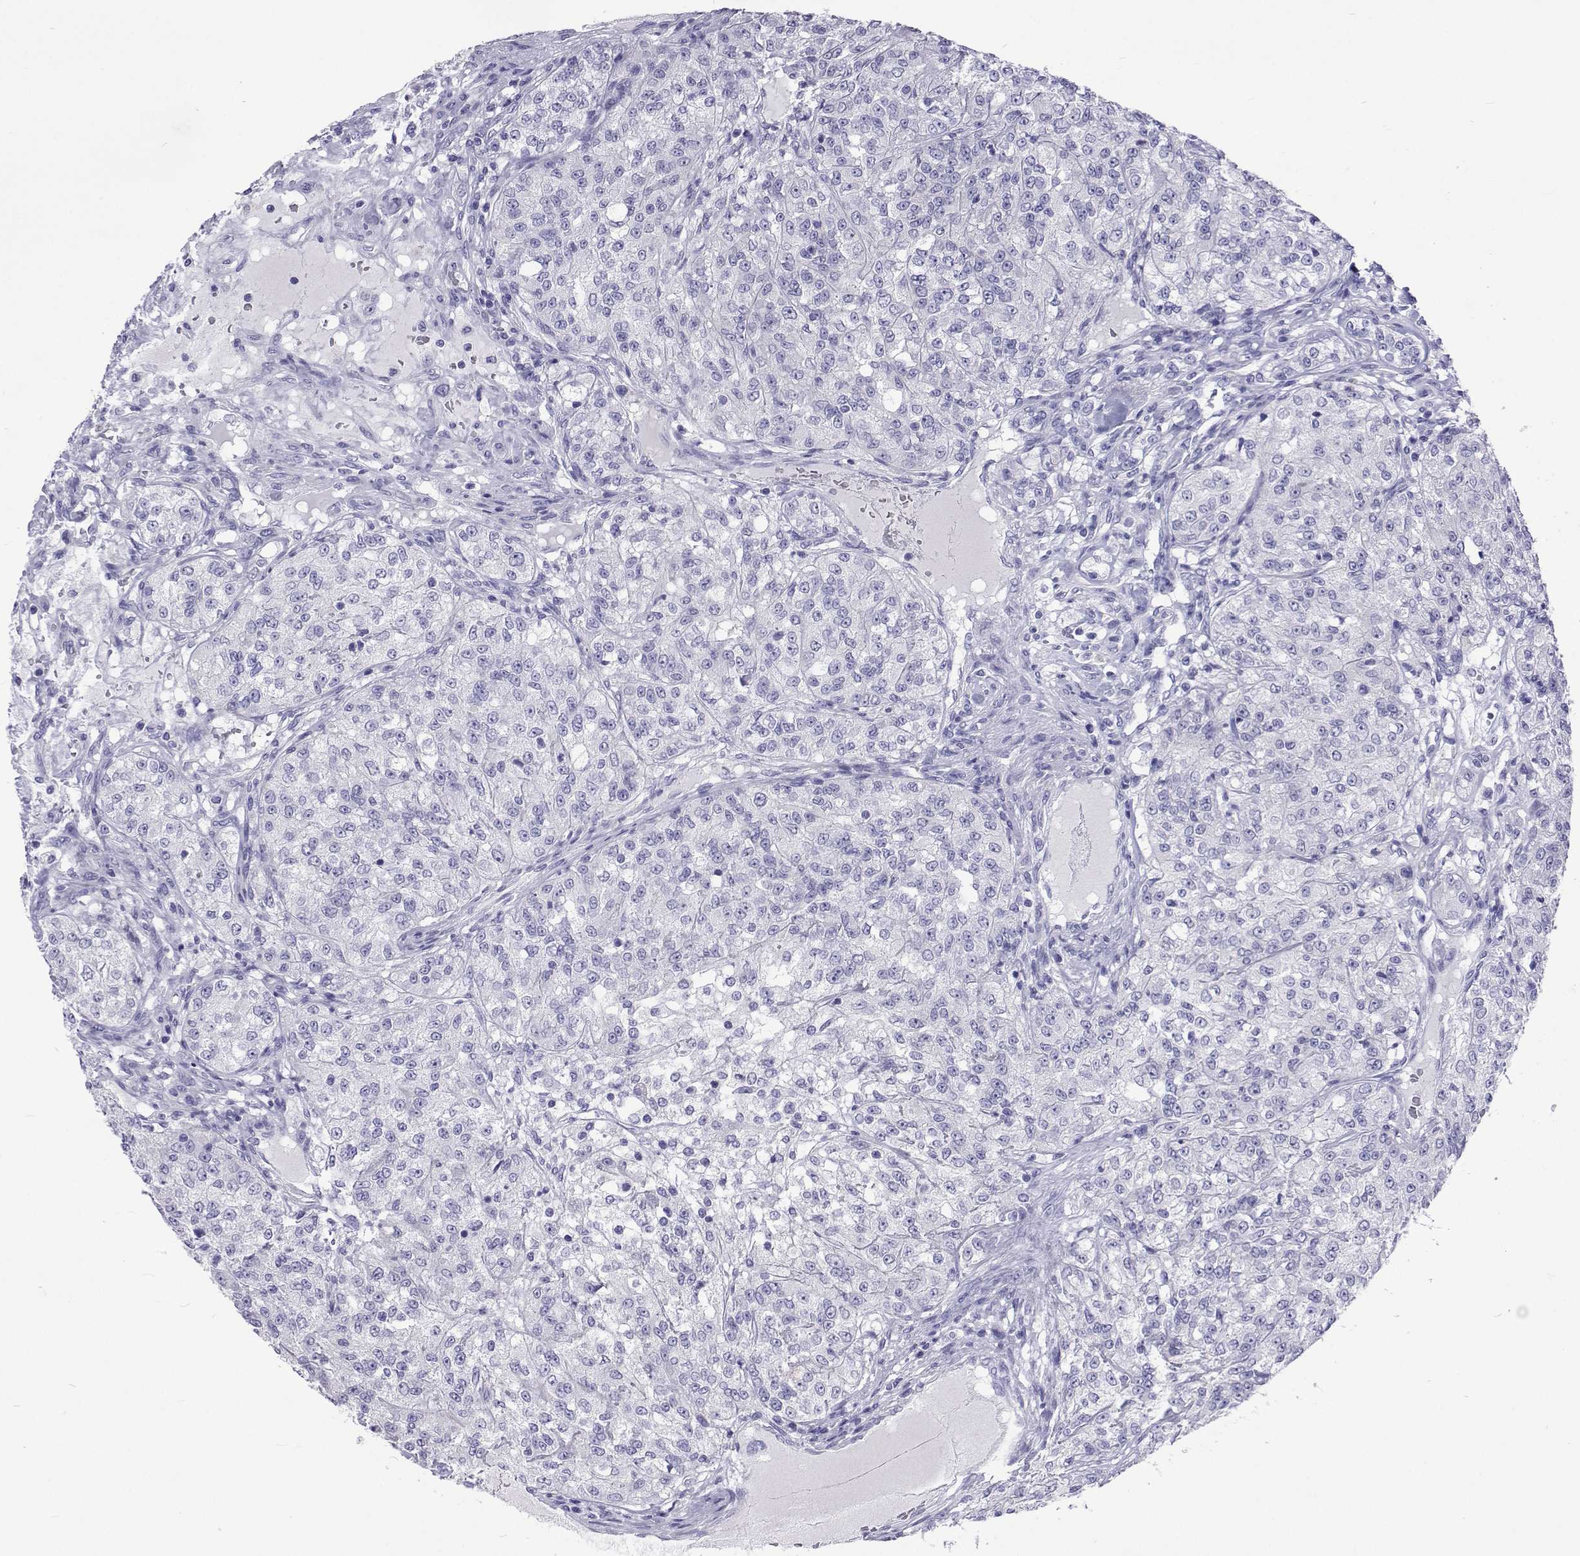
{"staining": {"intensity": "negative", "quantity": "none", "location": "none"}, "tissue": "renal cancer", "cell_type": "Tumor cells", "image_type": "cancer", "snomed": [{"axis": "morphology", "description": "Adenocarcinoma, NOS"}, {"axis": "topography", "description": "Kidney"}], "caption": "DAB immunohistochemical staining of renal adenocarcinoma shows no significant expression in tumor cells.", "gene": "UMODL1", "patient": {"sex": "female", "age": 63}}